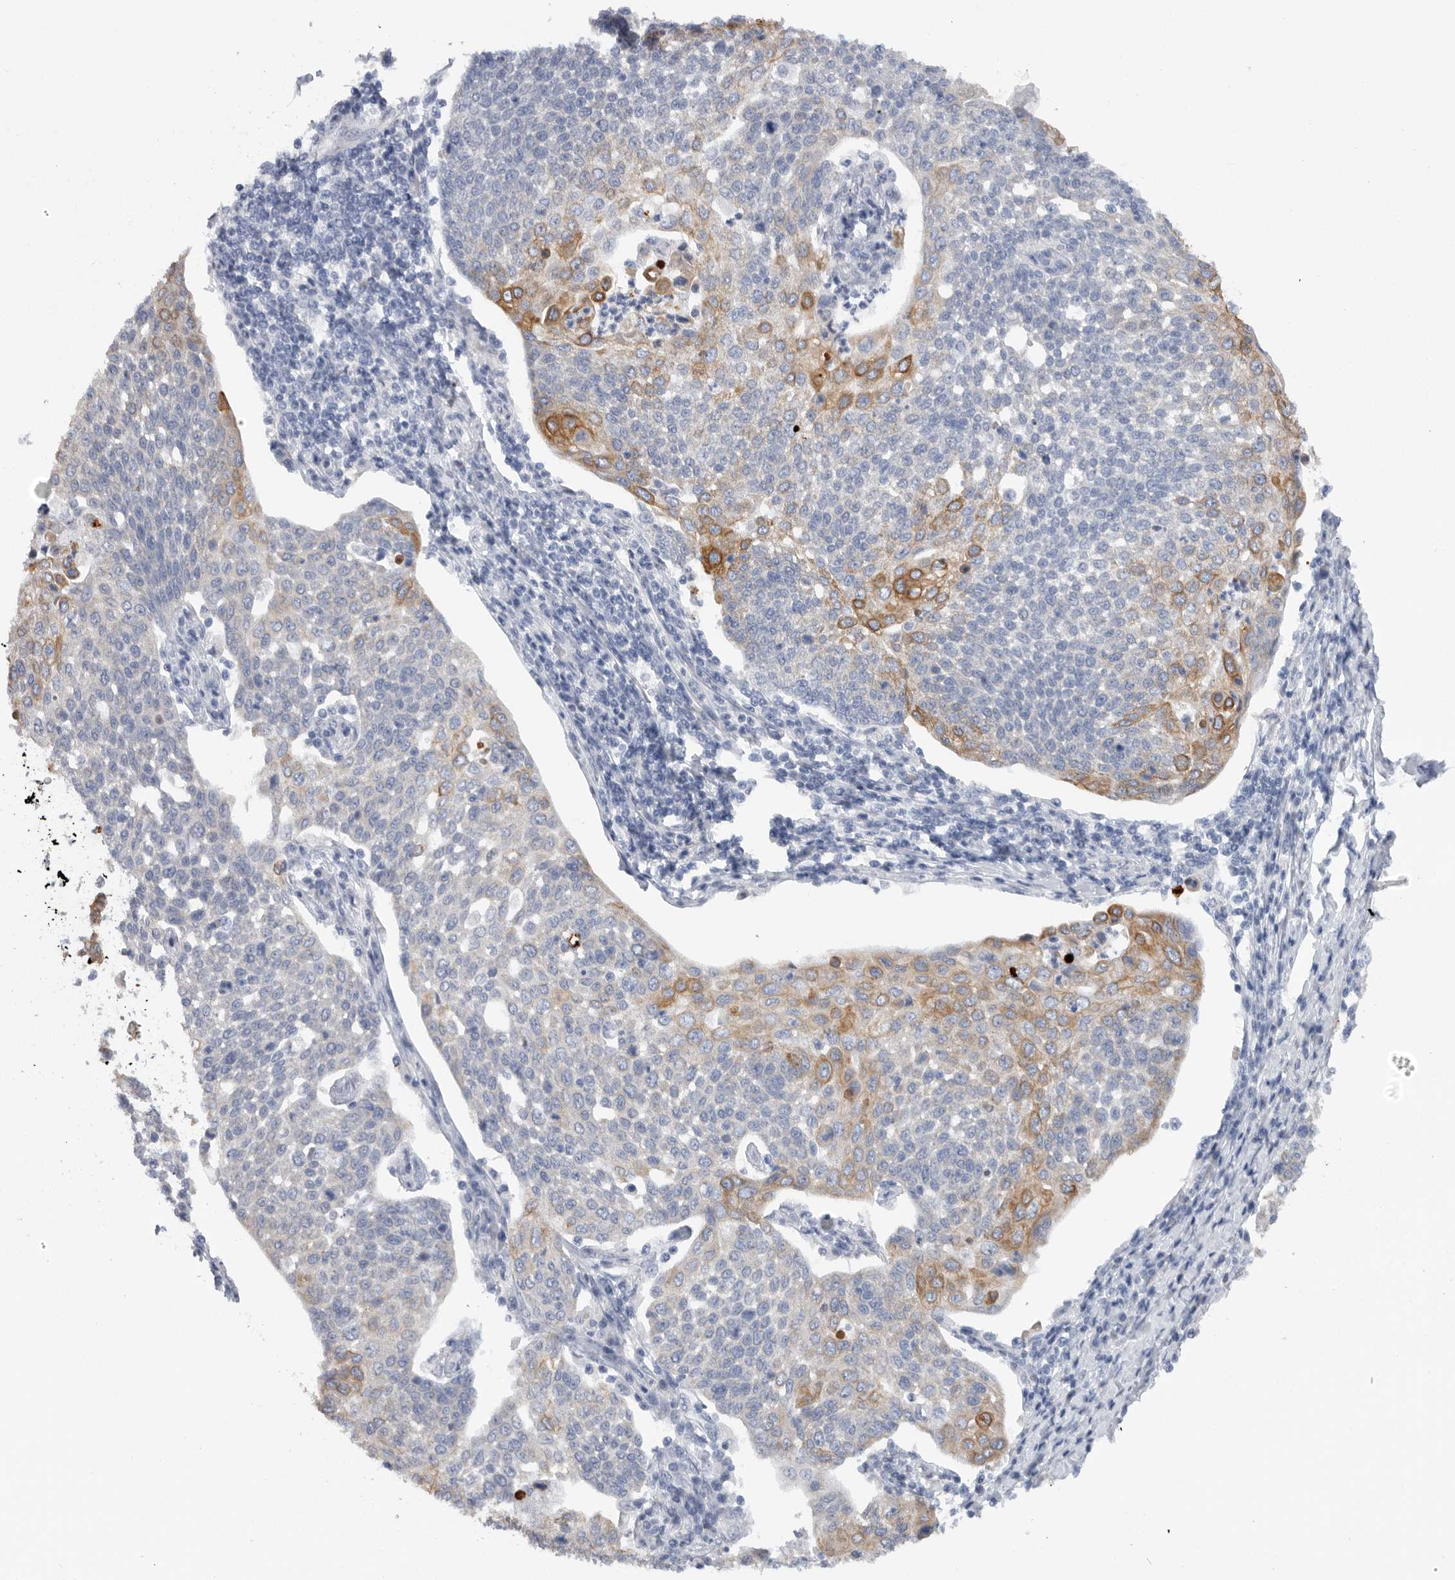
{"staining": {"intensity": "moderate", "quantity": "<25%", "location": "cytoplasmic/membranous"}, "tissue": "cervical cancer", "cell_type": "Tumor cells", "image_type": "cancer", "snomed": [{"axis": "morphology", "description": "Squamous cell carcinoma, NOS"}, {"axis": "topography", "description": "Cervix"}], "caption": "IHC staining of cervical cancer, which displays low levels of moderate cytoplasmic/membranous staining in approximately <25% of tumor cells indicating moderate cytoplasmic/membranous protein staining. The staining was performed using DAB (brown) for protein detection and nuclei were counterstained in hematoxylin (blue).", "gene": "MTFR1L", "patient": {"sex": "female", "age": 34}}